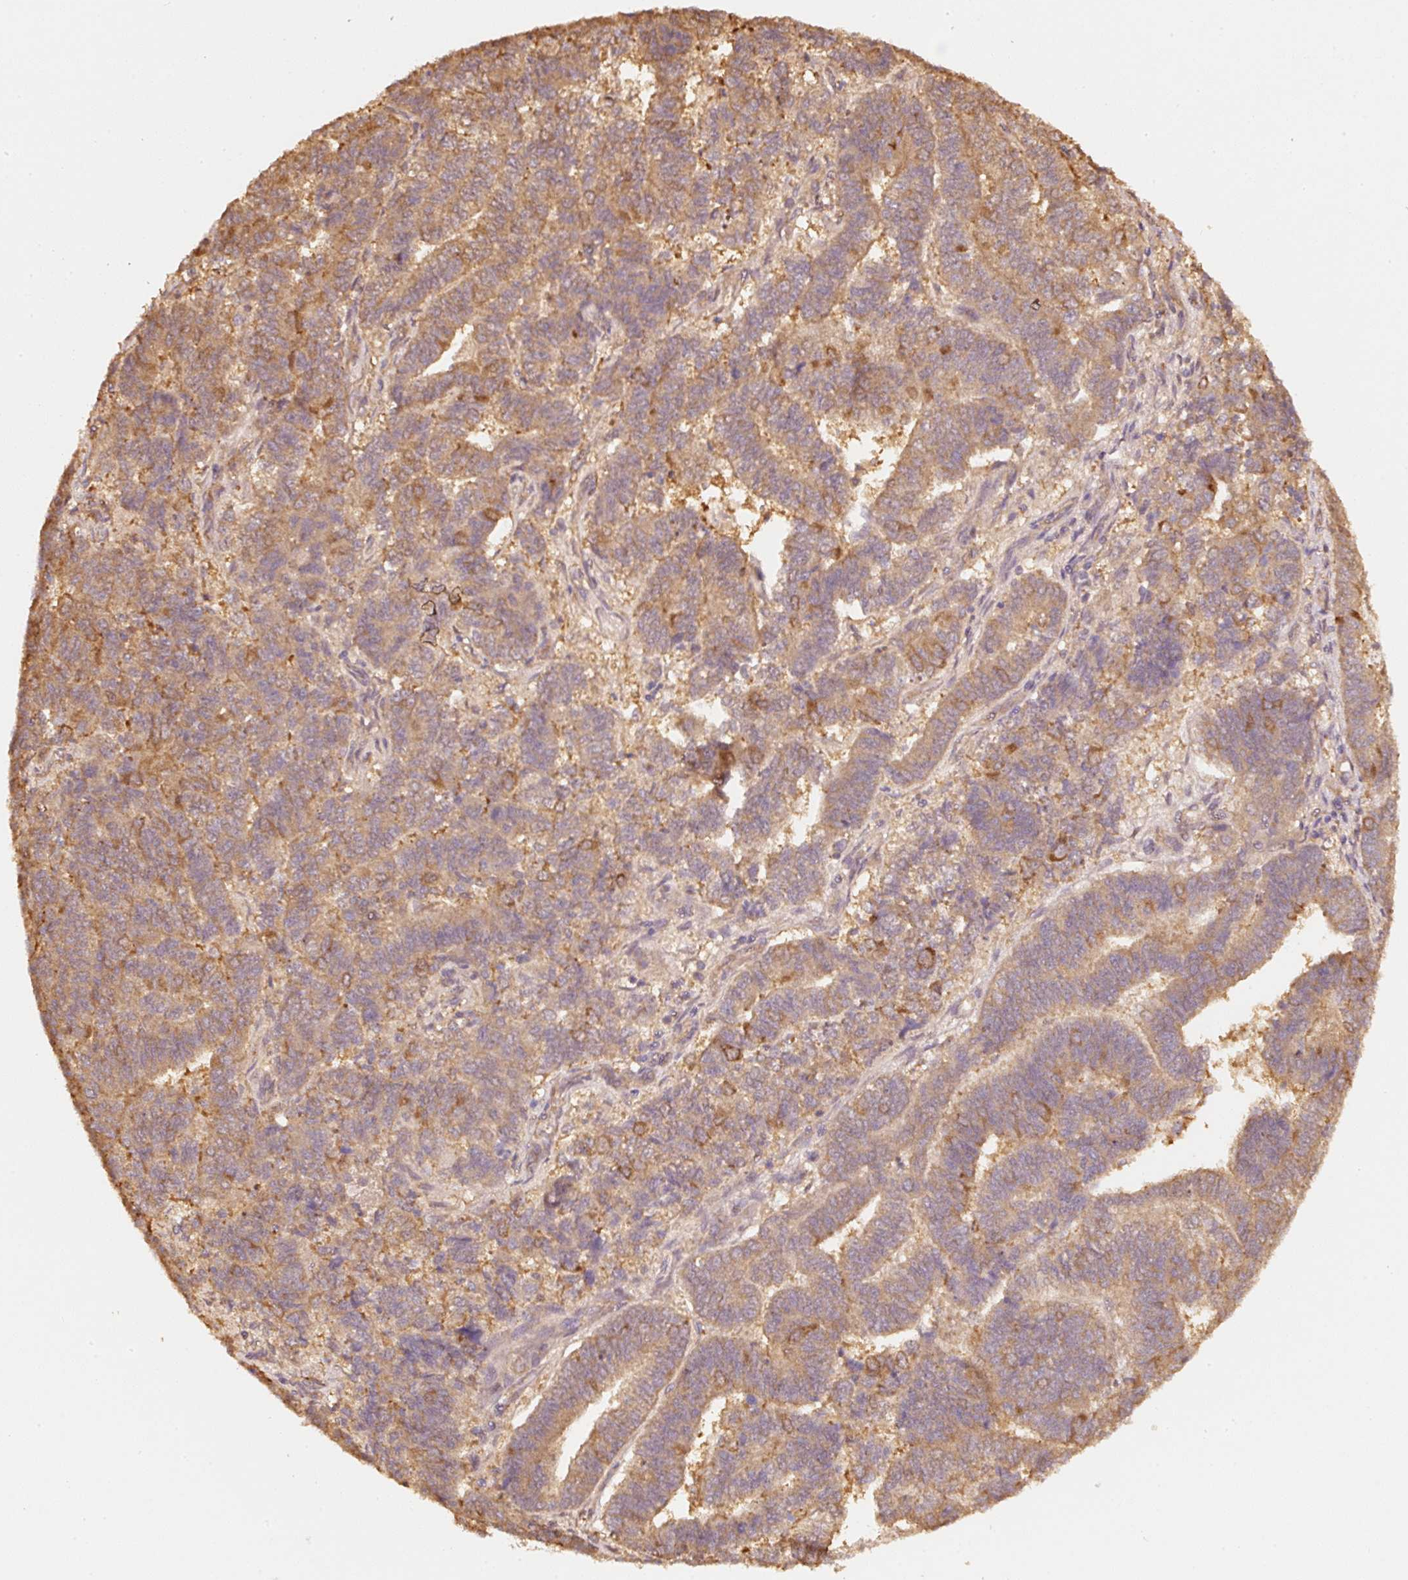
{"staining": {"intensity": "moderate", "quantity": "25%-75%", "location": "cytoplasmic/membranous"}, "tissue": "endometrial cancer", "cell_type": "Tumor cells", "image_type": "cancer", "snomed": [{"axis": "morphology", "description": "Adenocarcinoma, NOS"}, {"axis": "topography", "description": "Endometrium"}], "caption": "IHC of endometrial cancer (adenocarcinoma) reveals medium levels of moderate cytoplasmic/membranous positivity in about 25%-75% of tumor cells.", "gene": "STAU1", "patient": {"sex": "female", "age": 72}}